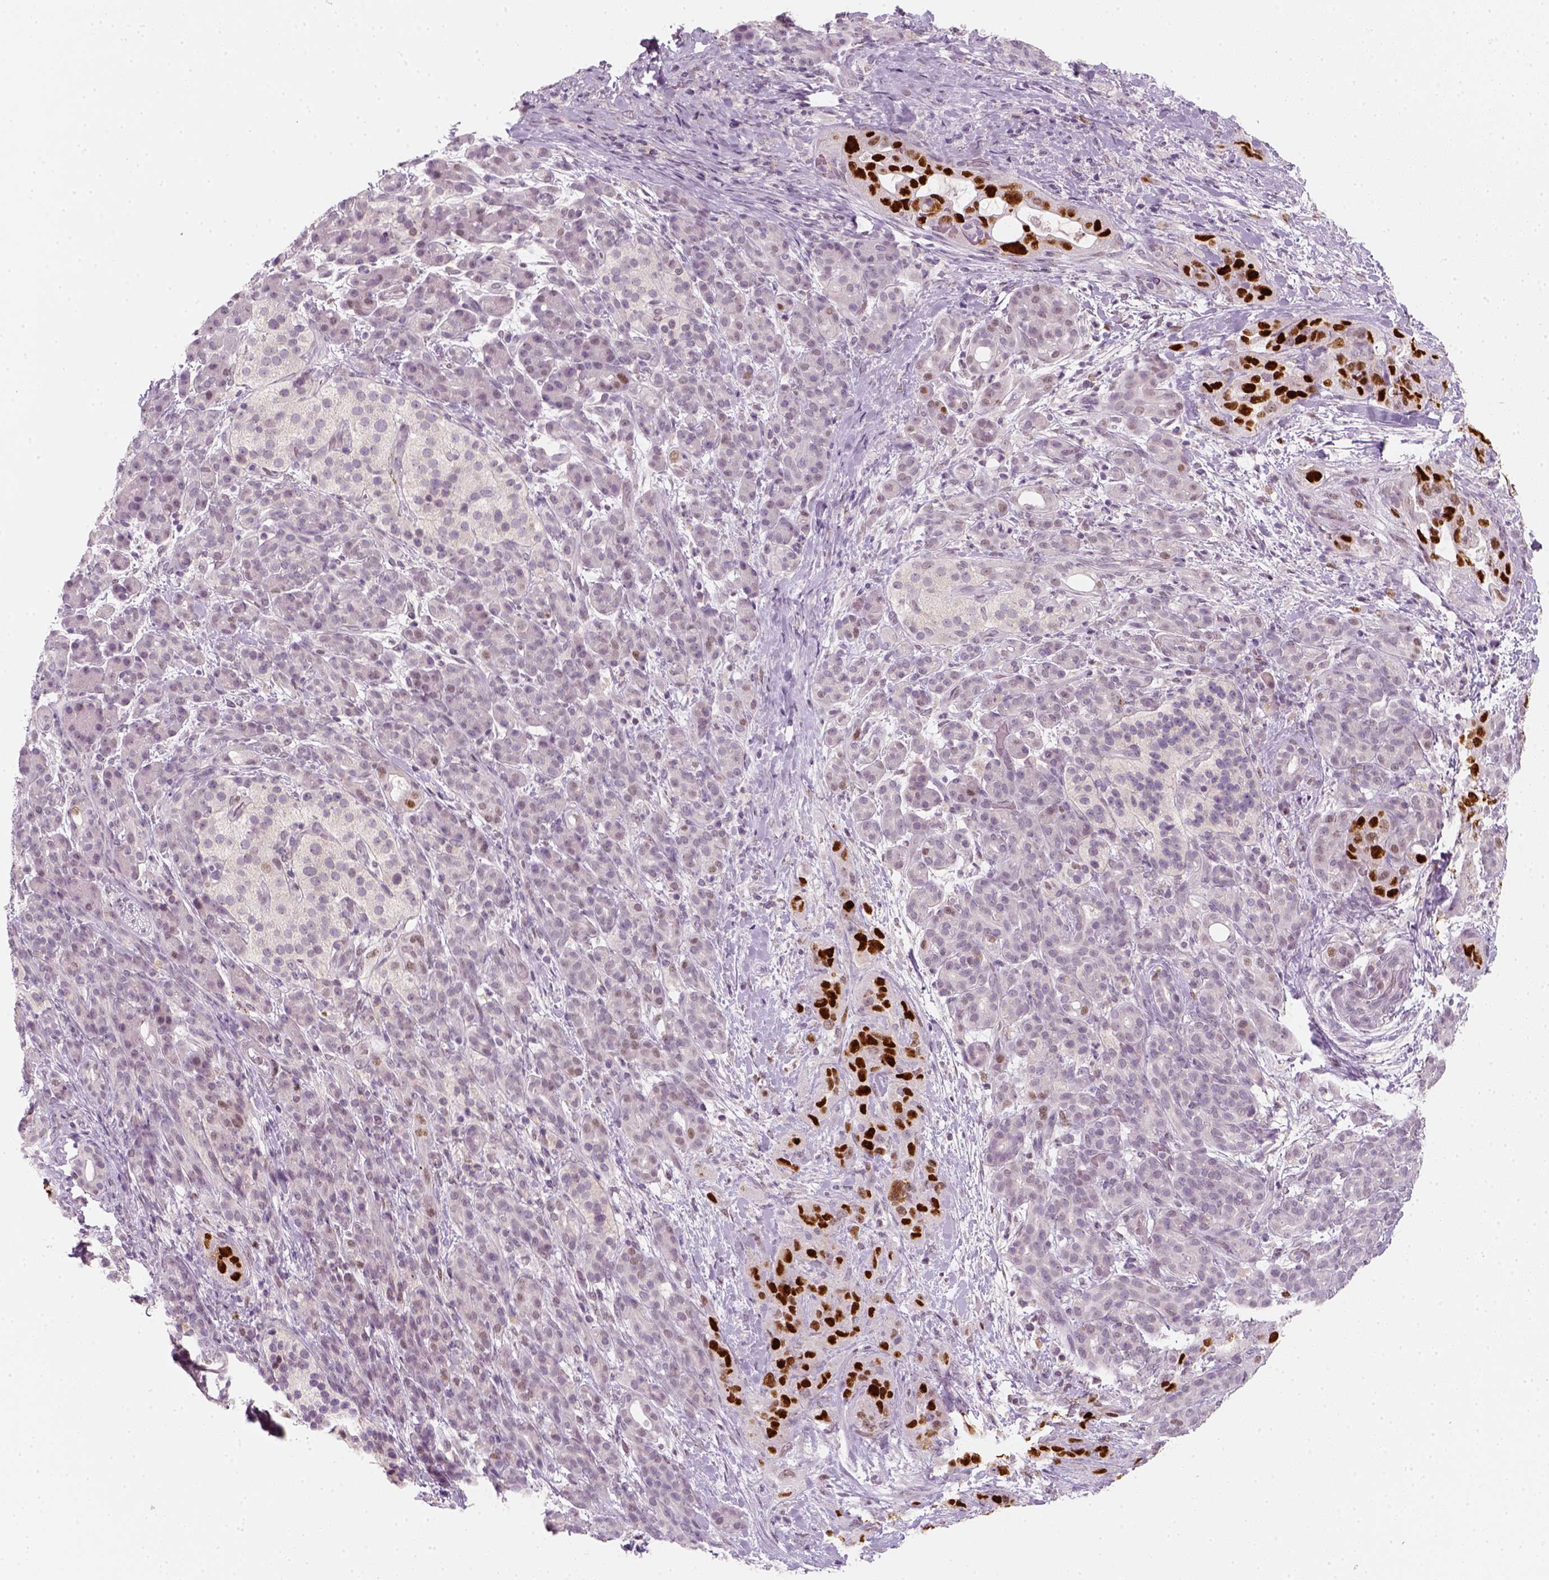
{"staining": {"intensity": "strong", "quantity": ">75%", "location": "nuclear"}, "tissue": "pancreatic cancer", "cell_type": "Tumor cells", "image_type": "cancer", "snomed": [{"axis": "morphology", "description": "Adenocarcinoma, NOS"}, {"axis": "topography", "description": "Pancreas"}], "caption": "Pancreatic cancer (adenocarcinoma) stained for a protein shows strong nuclear positivity in tumor cells. Immunohistochemistry (ihc) stains the protein in brown and the nuclei are stained blue.", "gene": "TP53", "patient": {"sex": "male", "age": 44}}